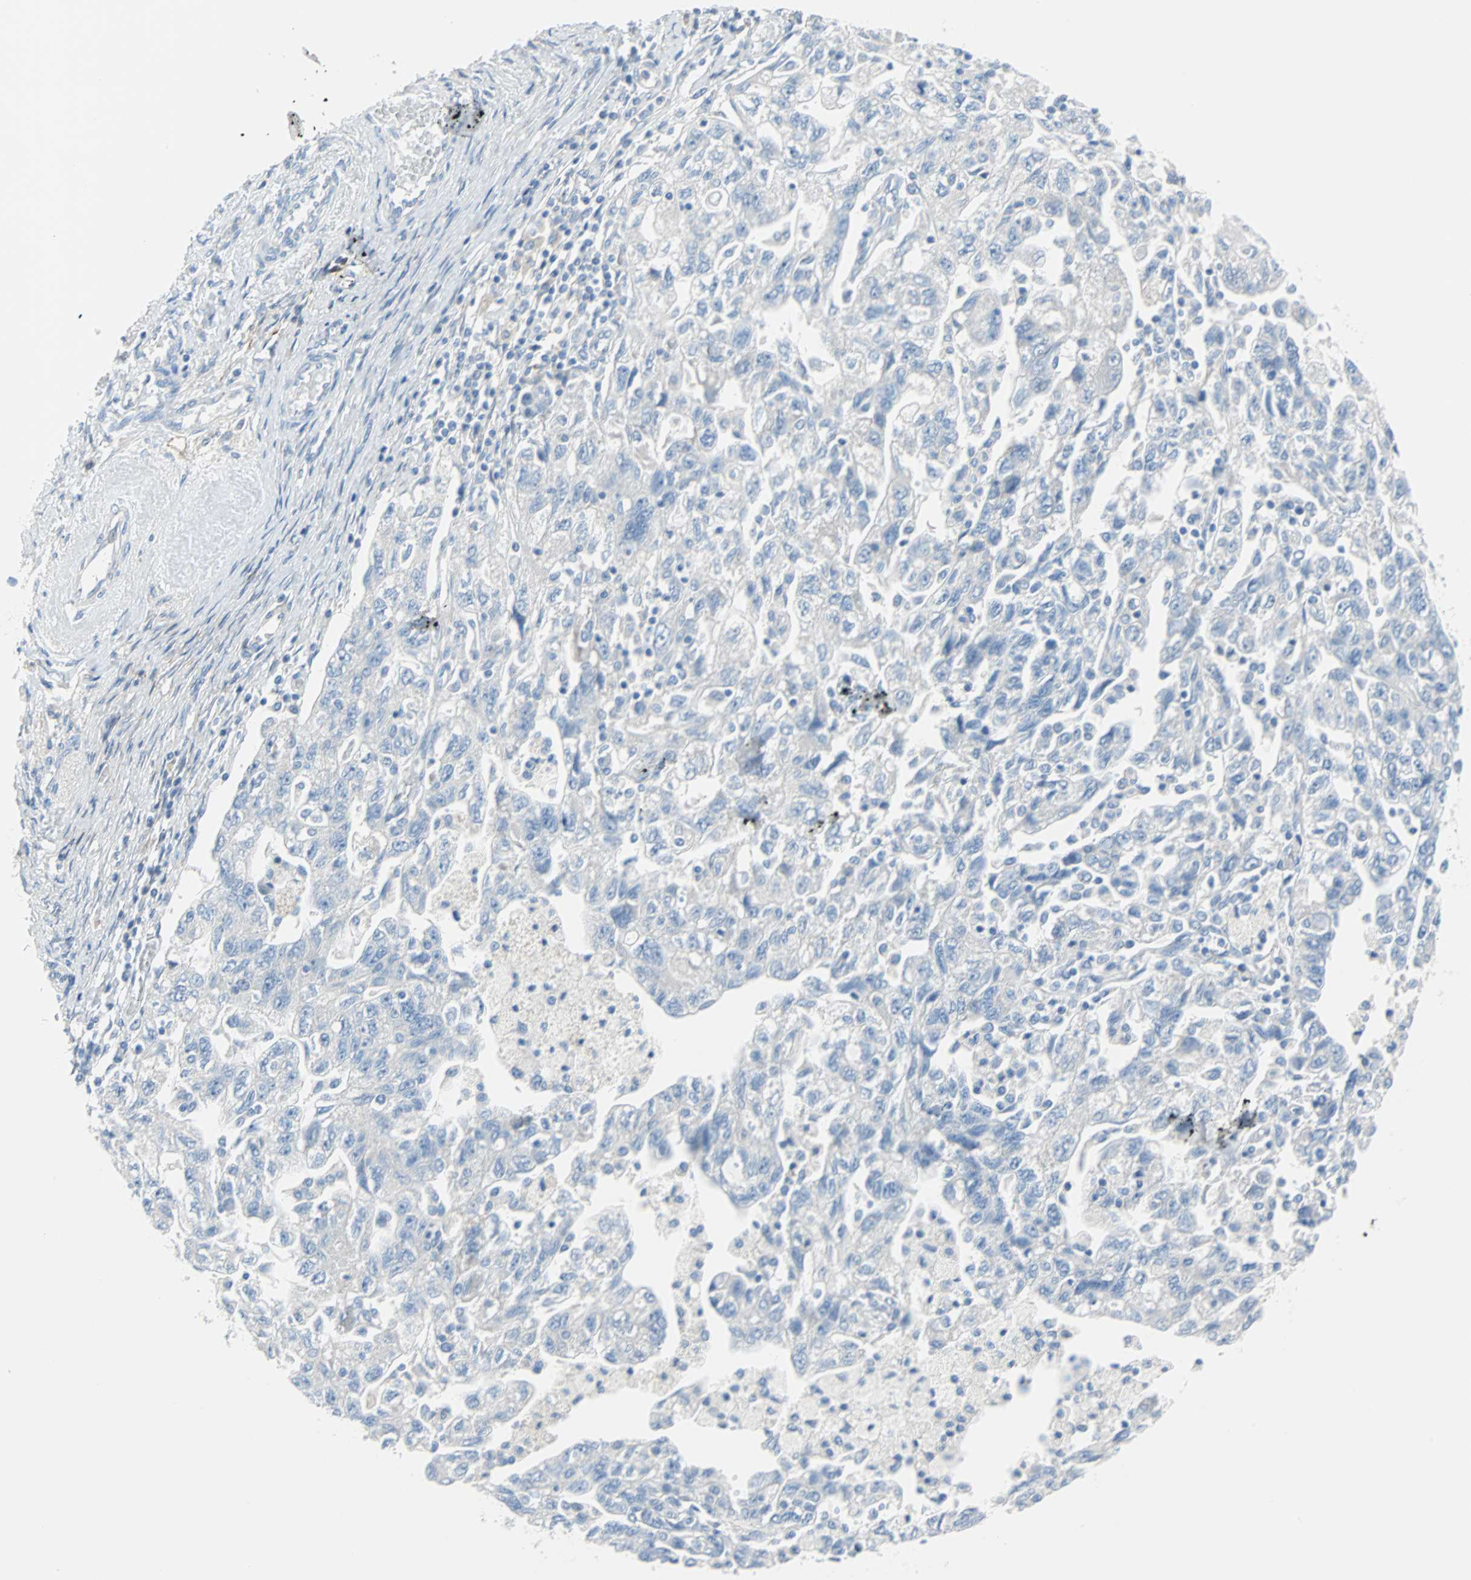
{"staining": {"intensity": "negative", "quantity": "none", "location": "none"}, "tissue": "ovarian cancer", "cell_type": "Tumor cells", "image_type": "cancer", "snomed": [{"axis": "morphology", "description": "Carcinoma, NOS"}, {"axis": "morphology", "description": "Cystadenocarcinoma, serous, NOS"}, {"axis": "topography", "description": "Ovary"}], "caption": "IHC image of neoplastic tissue: ovarian cancer stained with DAB (3,3'-diaminobenzidine) demonstrates no significant protein positivity in tumor cells. Nuclei are stained in blue.", "gene": "PDPN", "patient": {"sex": "female", "age": 69}}